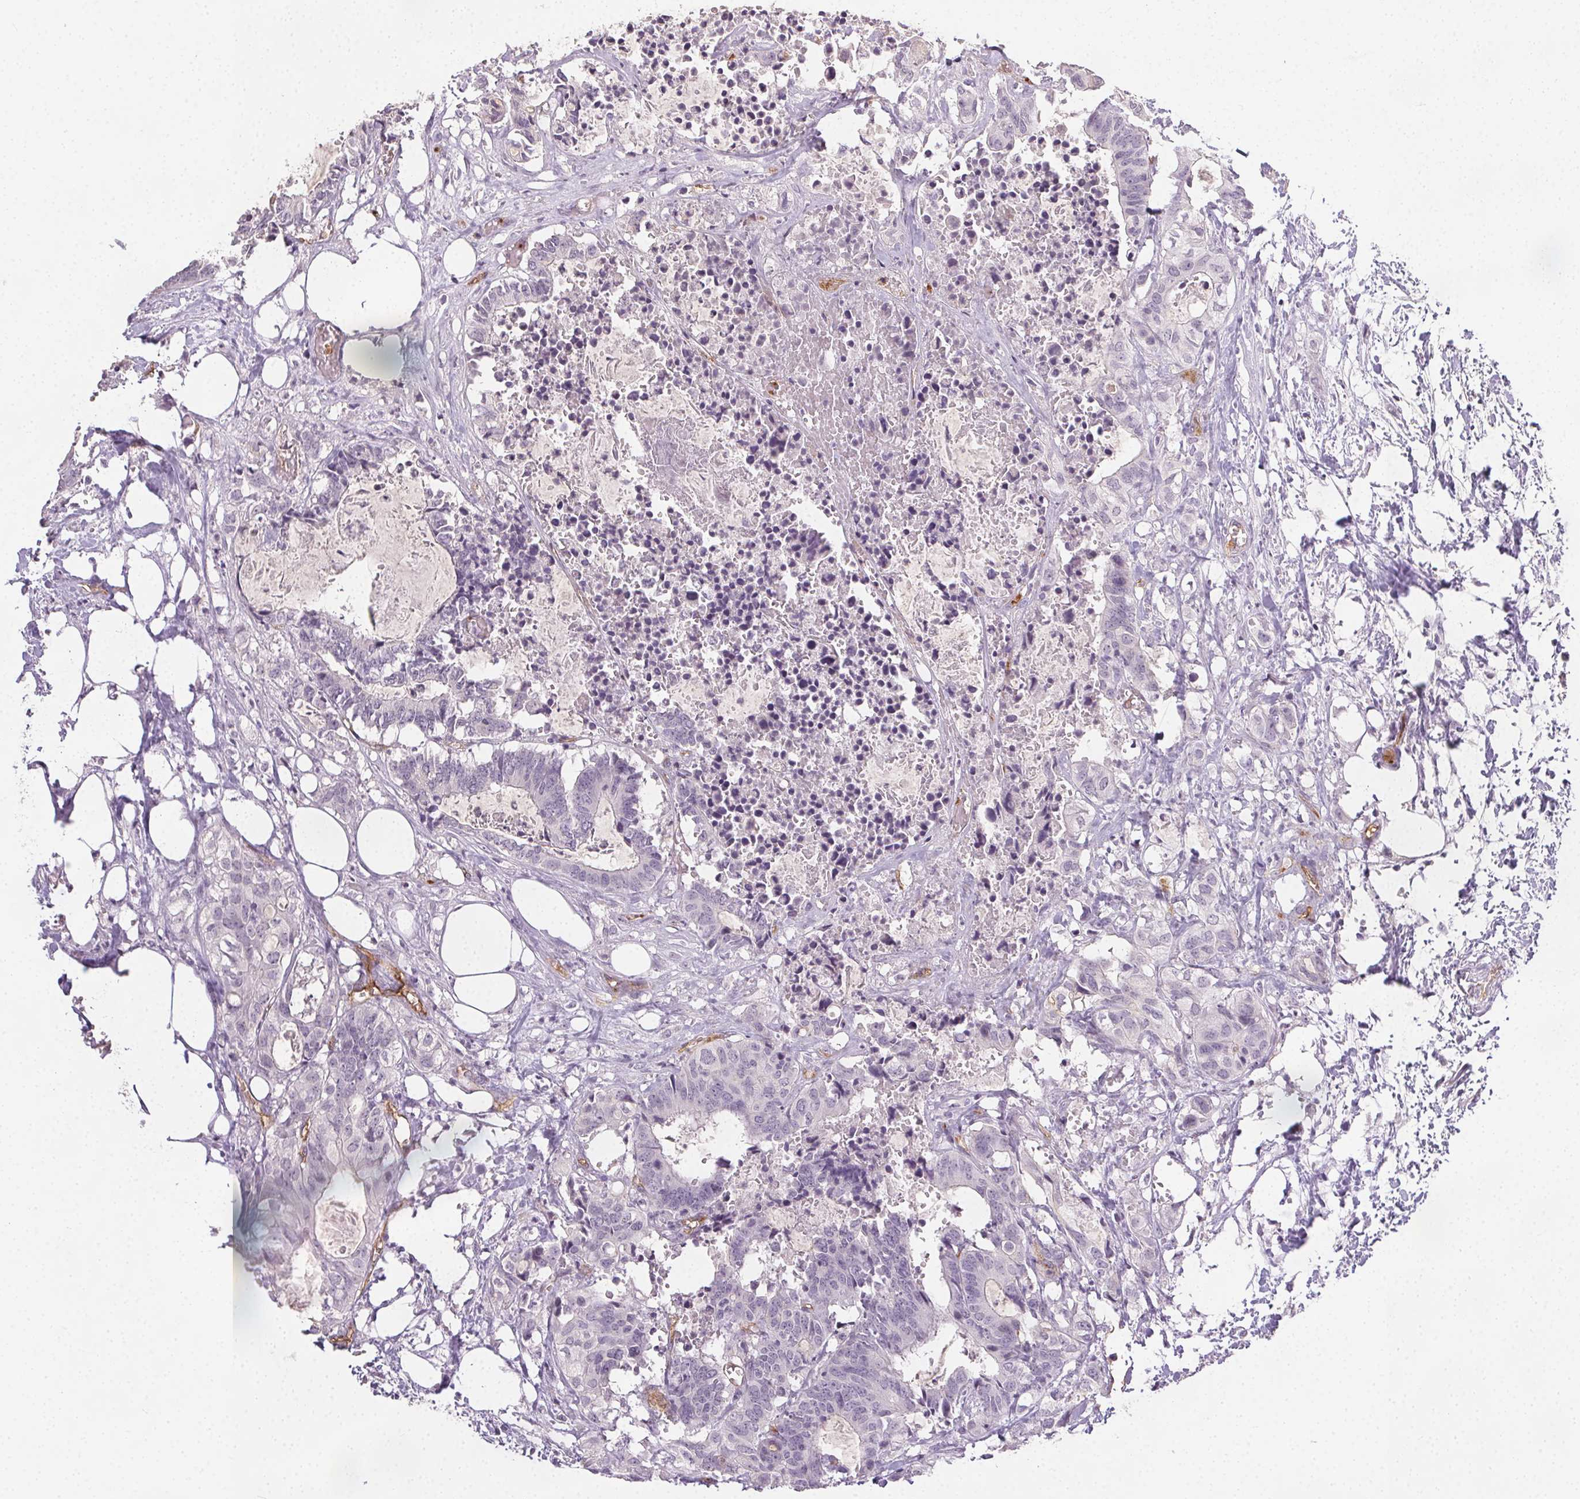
{"staining": {"intensity": "negative", "quantity": "none", "location": "none"}, "tissue": "colorectal cancer", "cell_type": "Tumor cells", "image_type": "cancer", "snomed": [{"axis": "morphology", "description": "Adenocarcinoma, NOS"}, {"axis": "topography", "description": "Colon"}, {"axis": "topography", "description": "Rectum"}], "caption": "Tumor cells show no significant staining in colorectal adenocarcinoma.", "gene": "PODXL", "patient": {"sex": "male", "age": 57}}